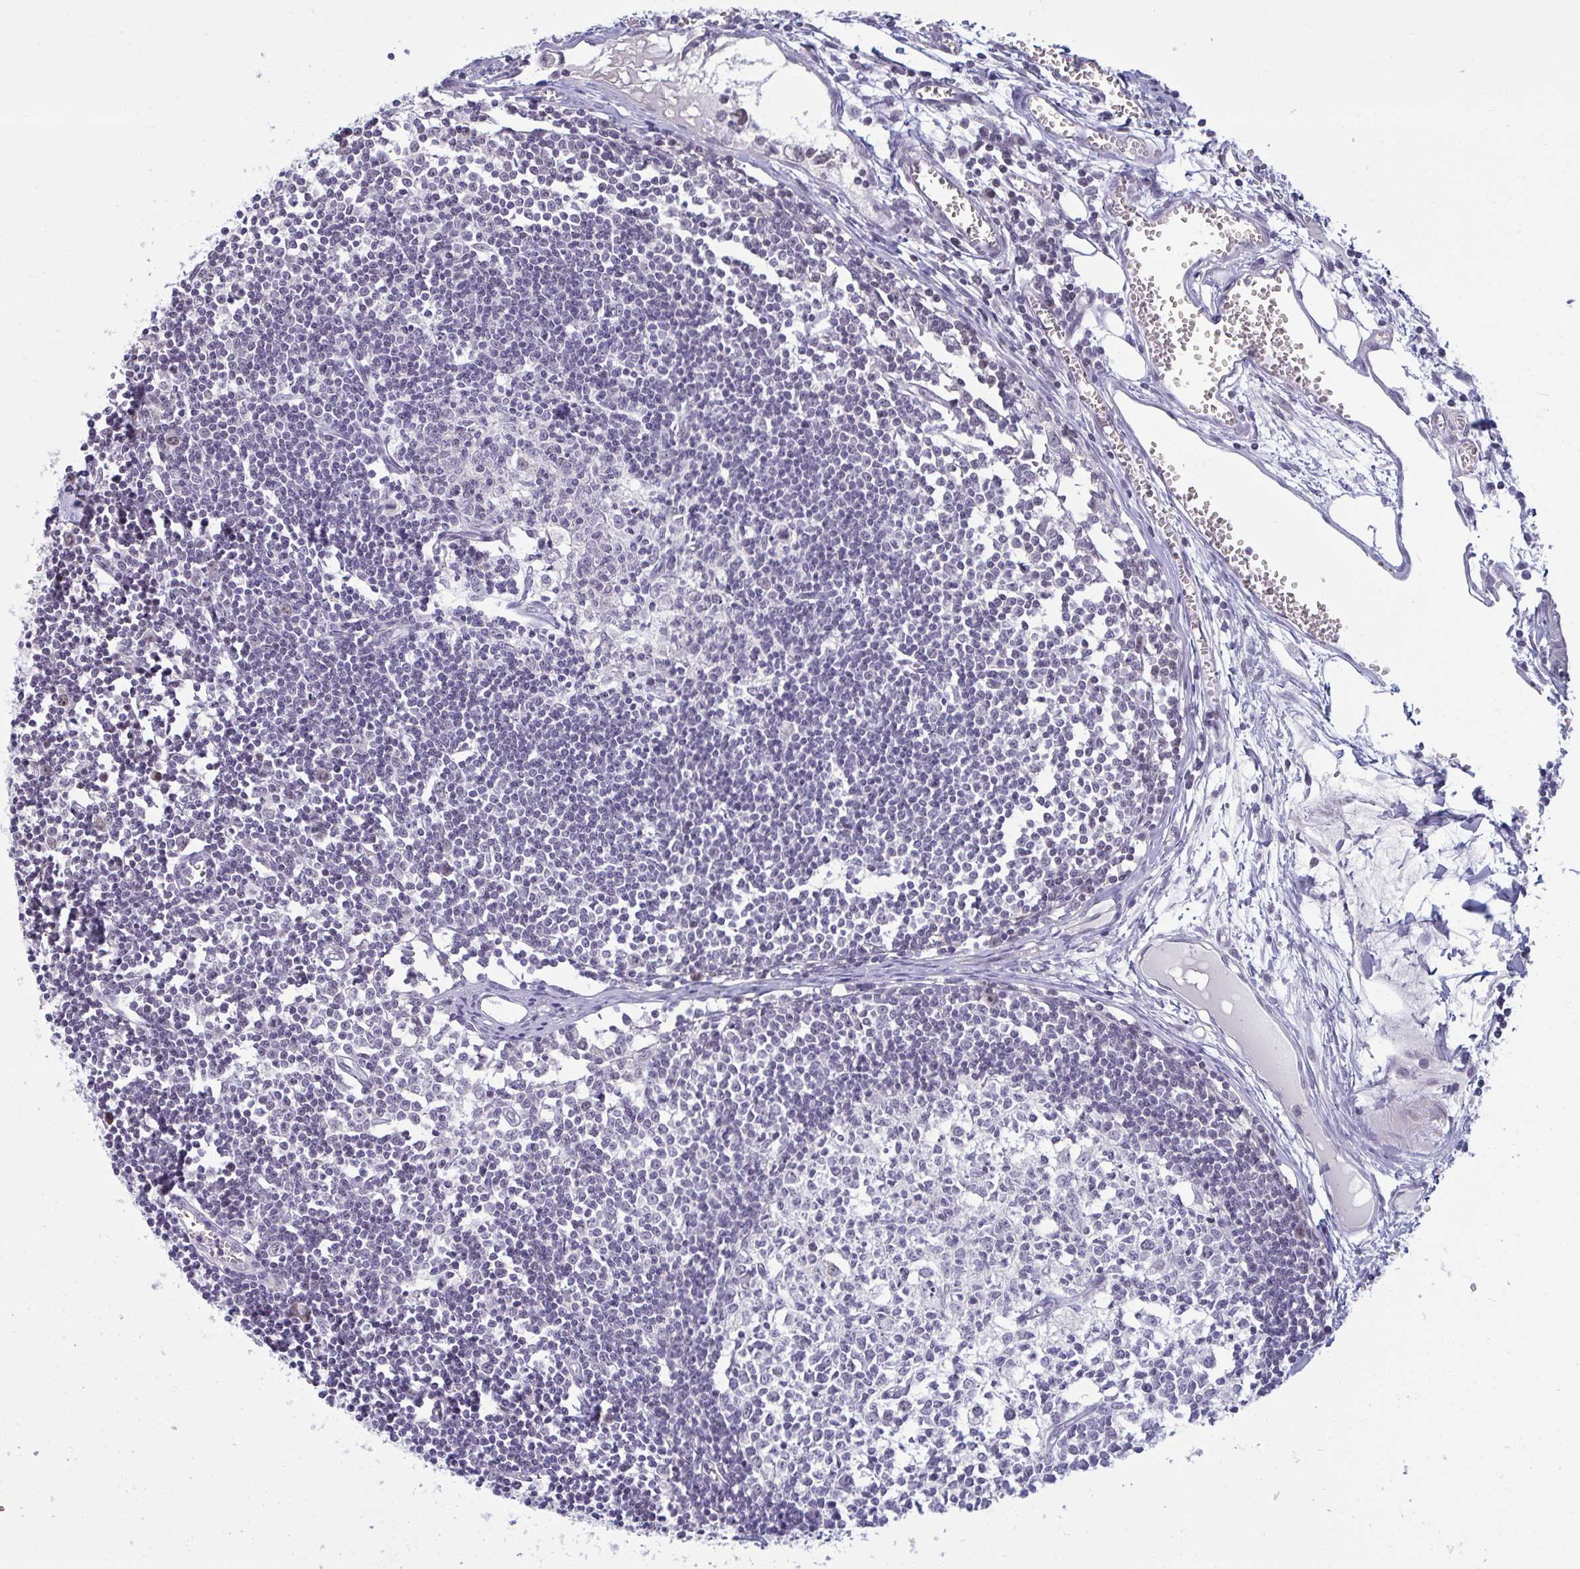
{"staining": {"intensity": "negative", "quantity": "none", "location": "none"}, "tissue": "lymph node", "cell_type": "Germinal center cells", "image_type": "normal", "snomed": [{"axis": "morphology", "description": "Normal tissue, NOS"}, {"axis": "topography", "description": "Lymph node"}], "caption": "High power microscopy photomicrograph of an immunohistochemistry (IHC) image of benign lymph node, revealing no significant positivity in germinal center cells. (DAB (3,3'-diaminobenzidine) immunohistochemistry visualized using brightfield microscopy, high magnification).", "gene": "RNASEH1", "patient": {"sex": "female", "age": 11}}